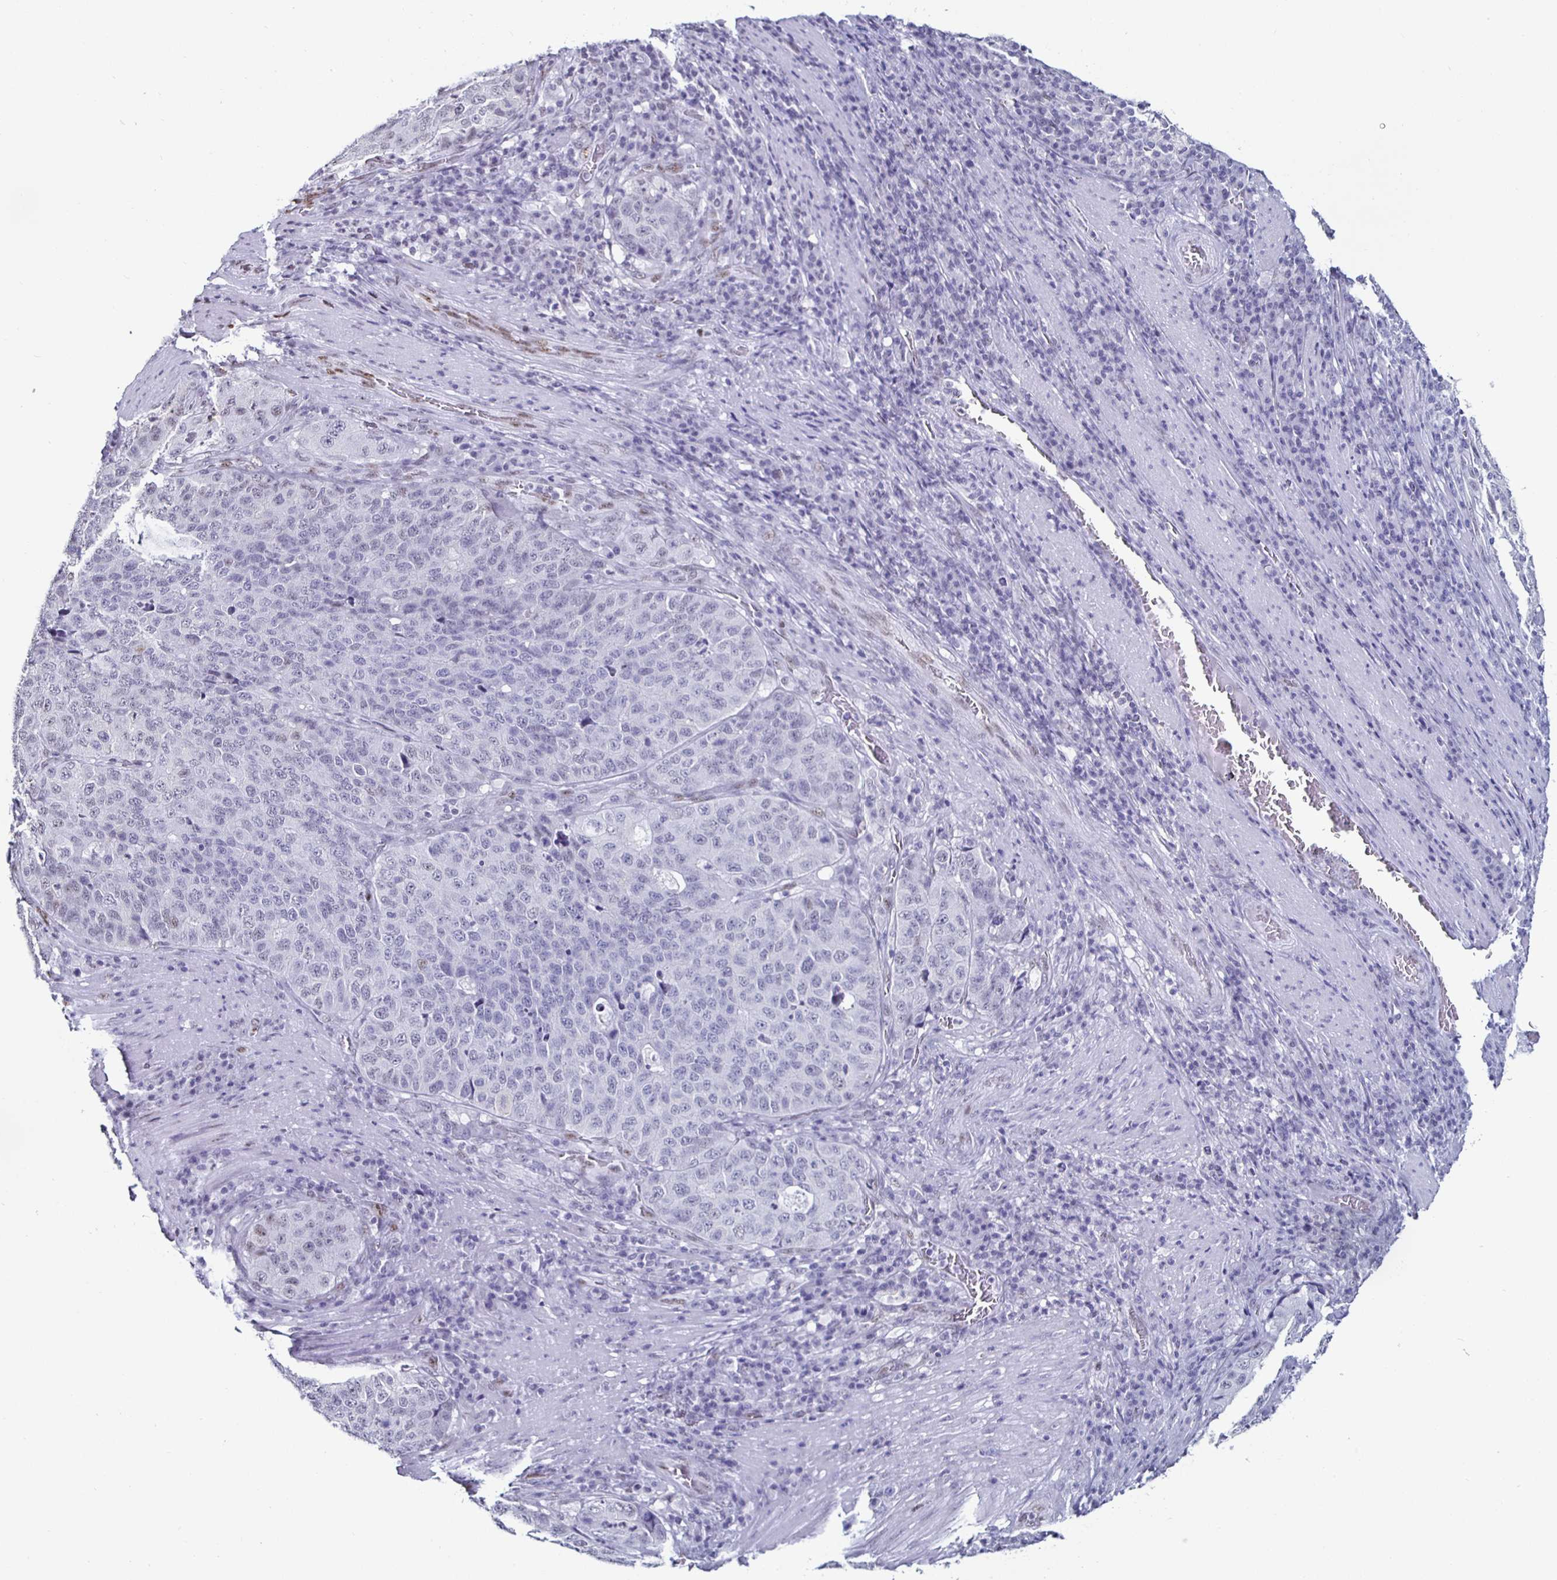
{"staining": {"intensity": "negative", "quantity": "none", "location": "none"}, "tissue": "stomach cancer", "cell_type": "Tumor cells", "image_type": "cancer", "snomed": [{"axis": "morphology", "description": "Adenocarcinoma, NOS"}, {"axis": "topography", "description": "Stomach"}], "caption": "Immunohistochemical staining of stomach adenocarcinoma reveals no significant staining in tumor cells.", "gene": "DDX39B", "patient": {"sex": "male", "age": 71}}